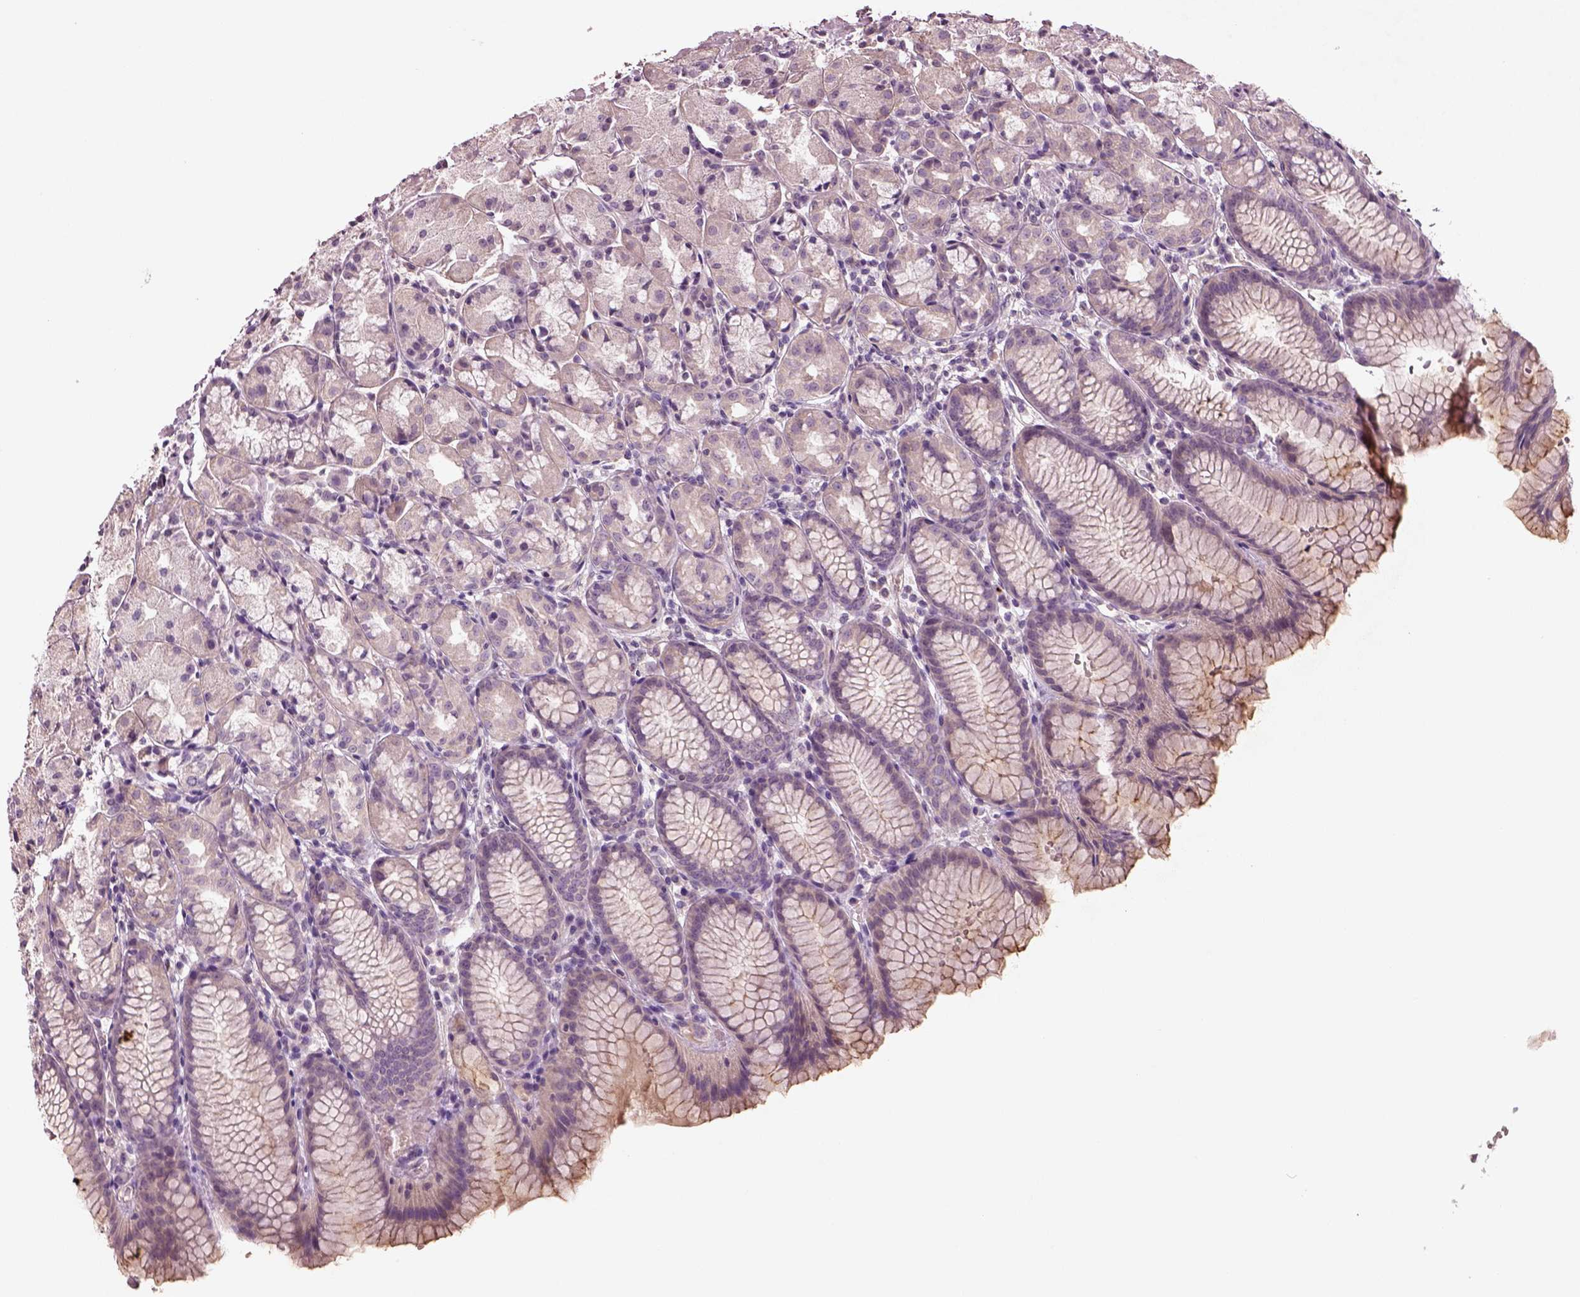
{"staining": {"intensity": "moderate", "quantity": "<25%", "location": "cytoplasmic/membranous"}, "tissue": "stomach", "cell_type": "Glandular cells", "image_type": "normal", "snomed": [{"axis": "morphology", "description": "Normal tissue, NOS"}, {"axis": "topography", "description": "Stomach, upper"}], "caption": "This histopathology image exhibits unremarkable stomach stained with IHC to label a protein in brown. The cytoplasmic/membranous of glandular cells show moderate positivity for the protein. Nuclei are counter-stained blue.", "gene": "DUOXA2", "patient": {"sex": "male", "age": 47}}